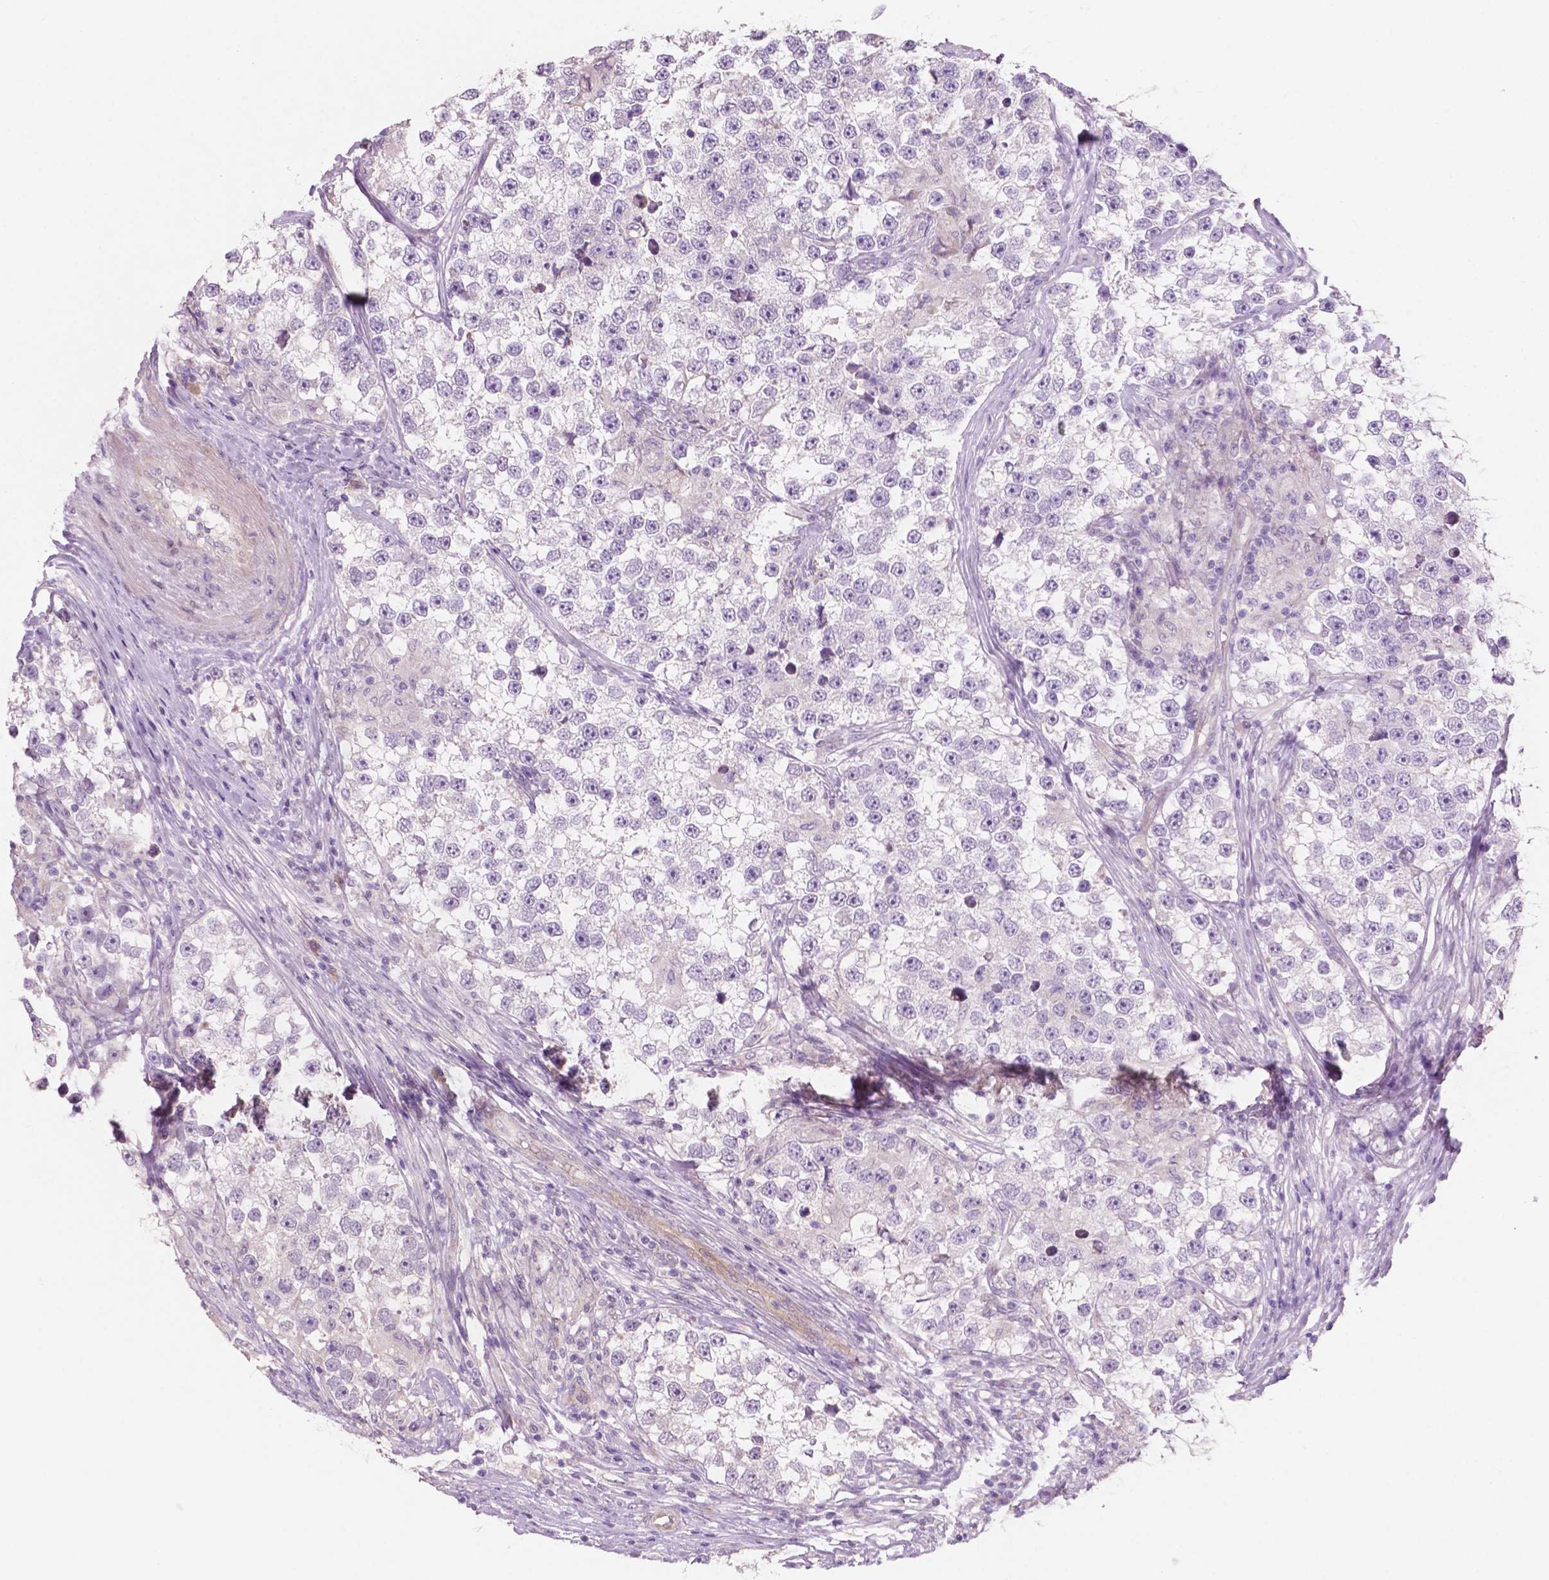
{"staining": {"intensity": "negative", "quantity": "none", "location": "none"}, "tissue": "testis cancer", "cell_type": "Tumor cells", "image_type": "cancer", "snomed": [{"axis": "morphology", "description": "Seminoma, NOS"}, {"axis": "topography", "description": "Testis"}], "caption": "Immunohistochemical staining of human testis cancer (seminoma) exhibits no significant expression in tumor cells.", "gene": "LRP1B", "patient": {"sex": "male", "age": 46}}